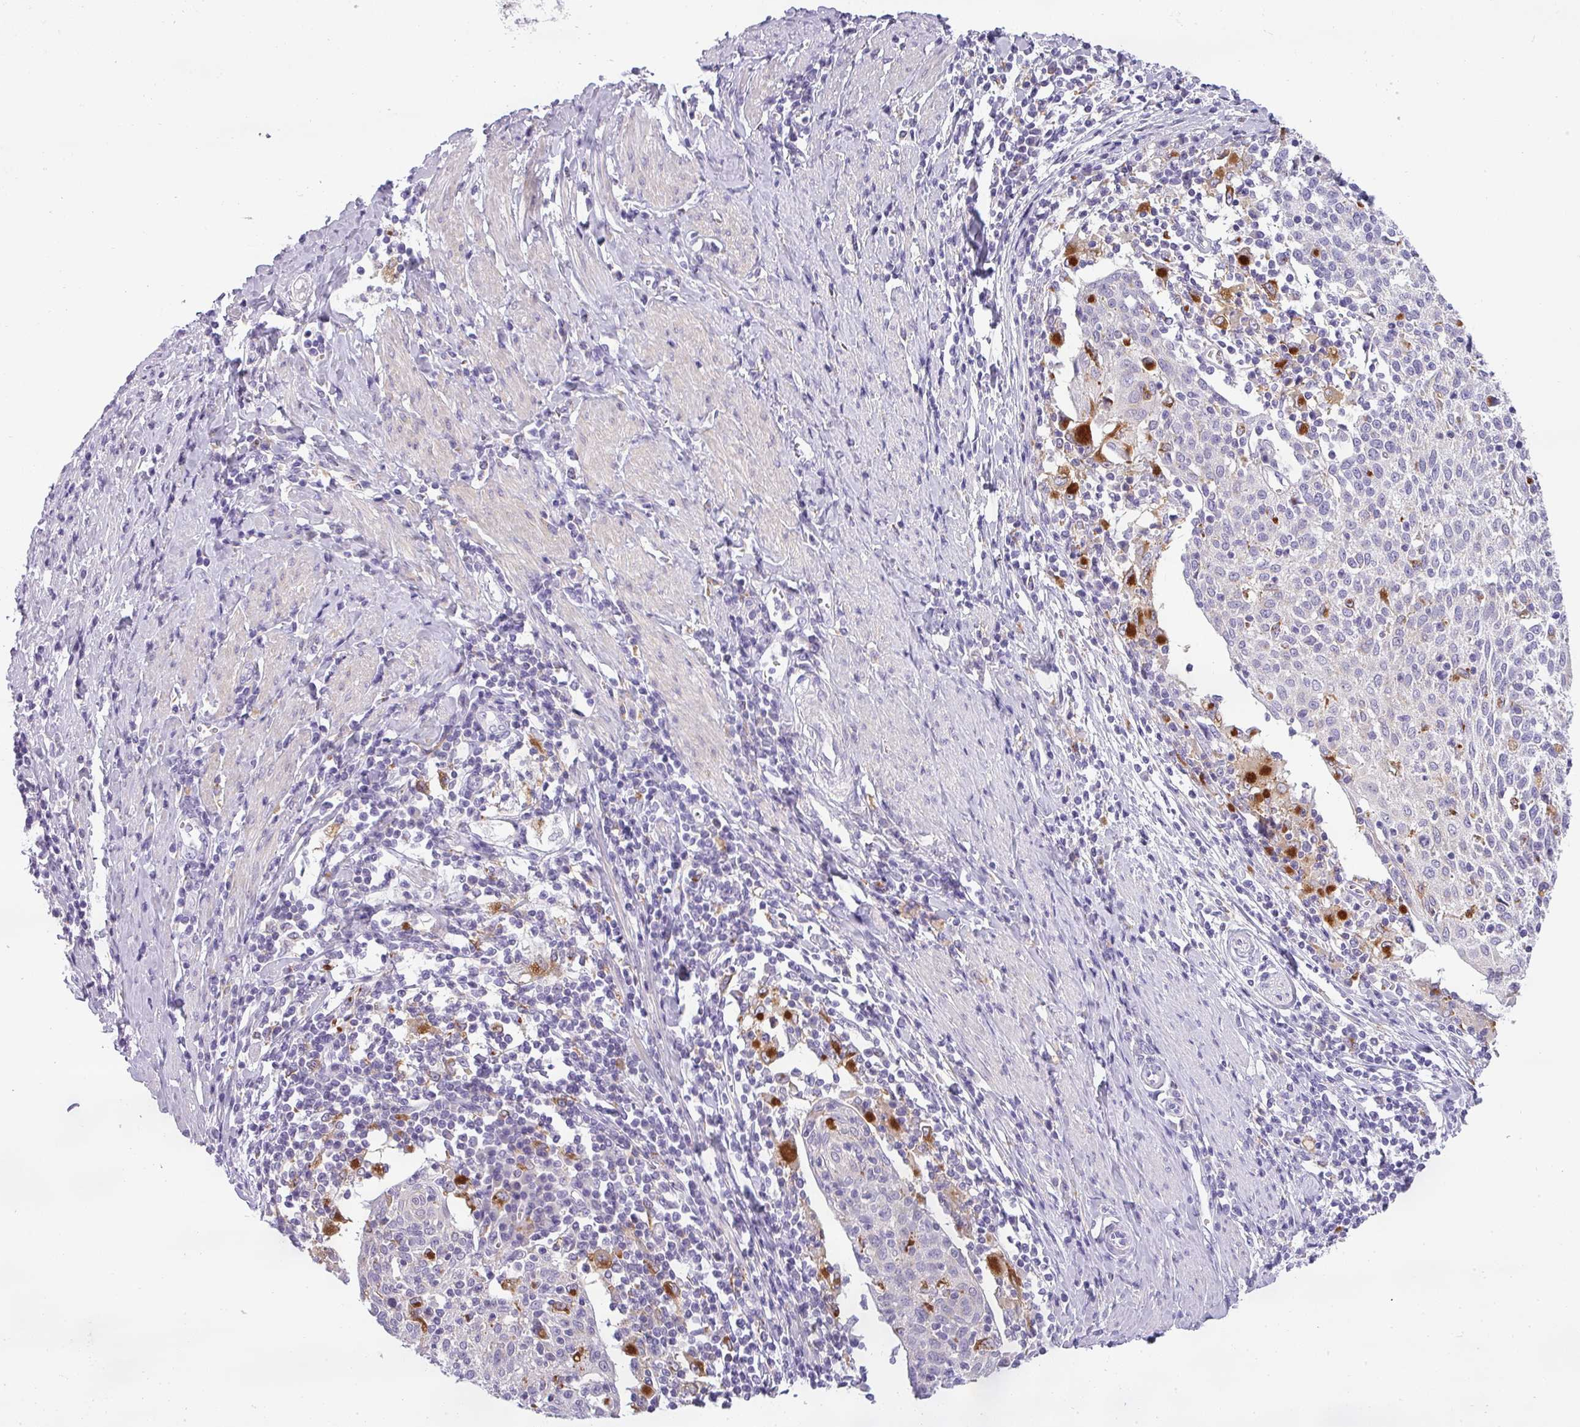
{"staining": {"intensity": "negative", "quantity": "none", "location": "none"}, "tissue": "cervical cancer", "cell_type": "Tumor cells", "image_type": "cancer", "snomed": [{"axis": "morphology", "description": "Squamous cell carcinoma, NOS"}, {"axis": "topography", "description": "Cervix"}], "caption": "The micrograph shows no significant staining in tumor cells of squamous cell carcinoma (cervical).", "gene": "ATP6V1D", "patient": {"sex": "female", "age": 52}}